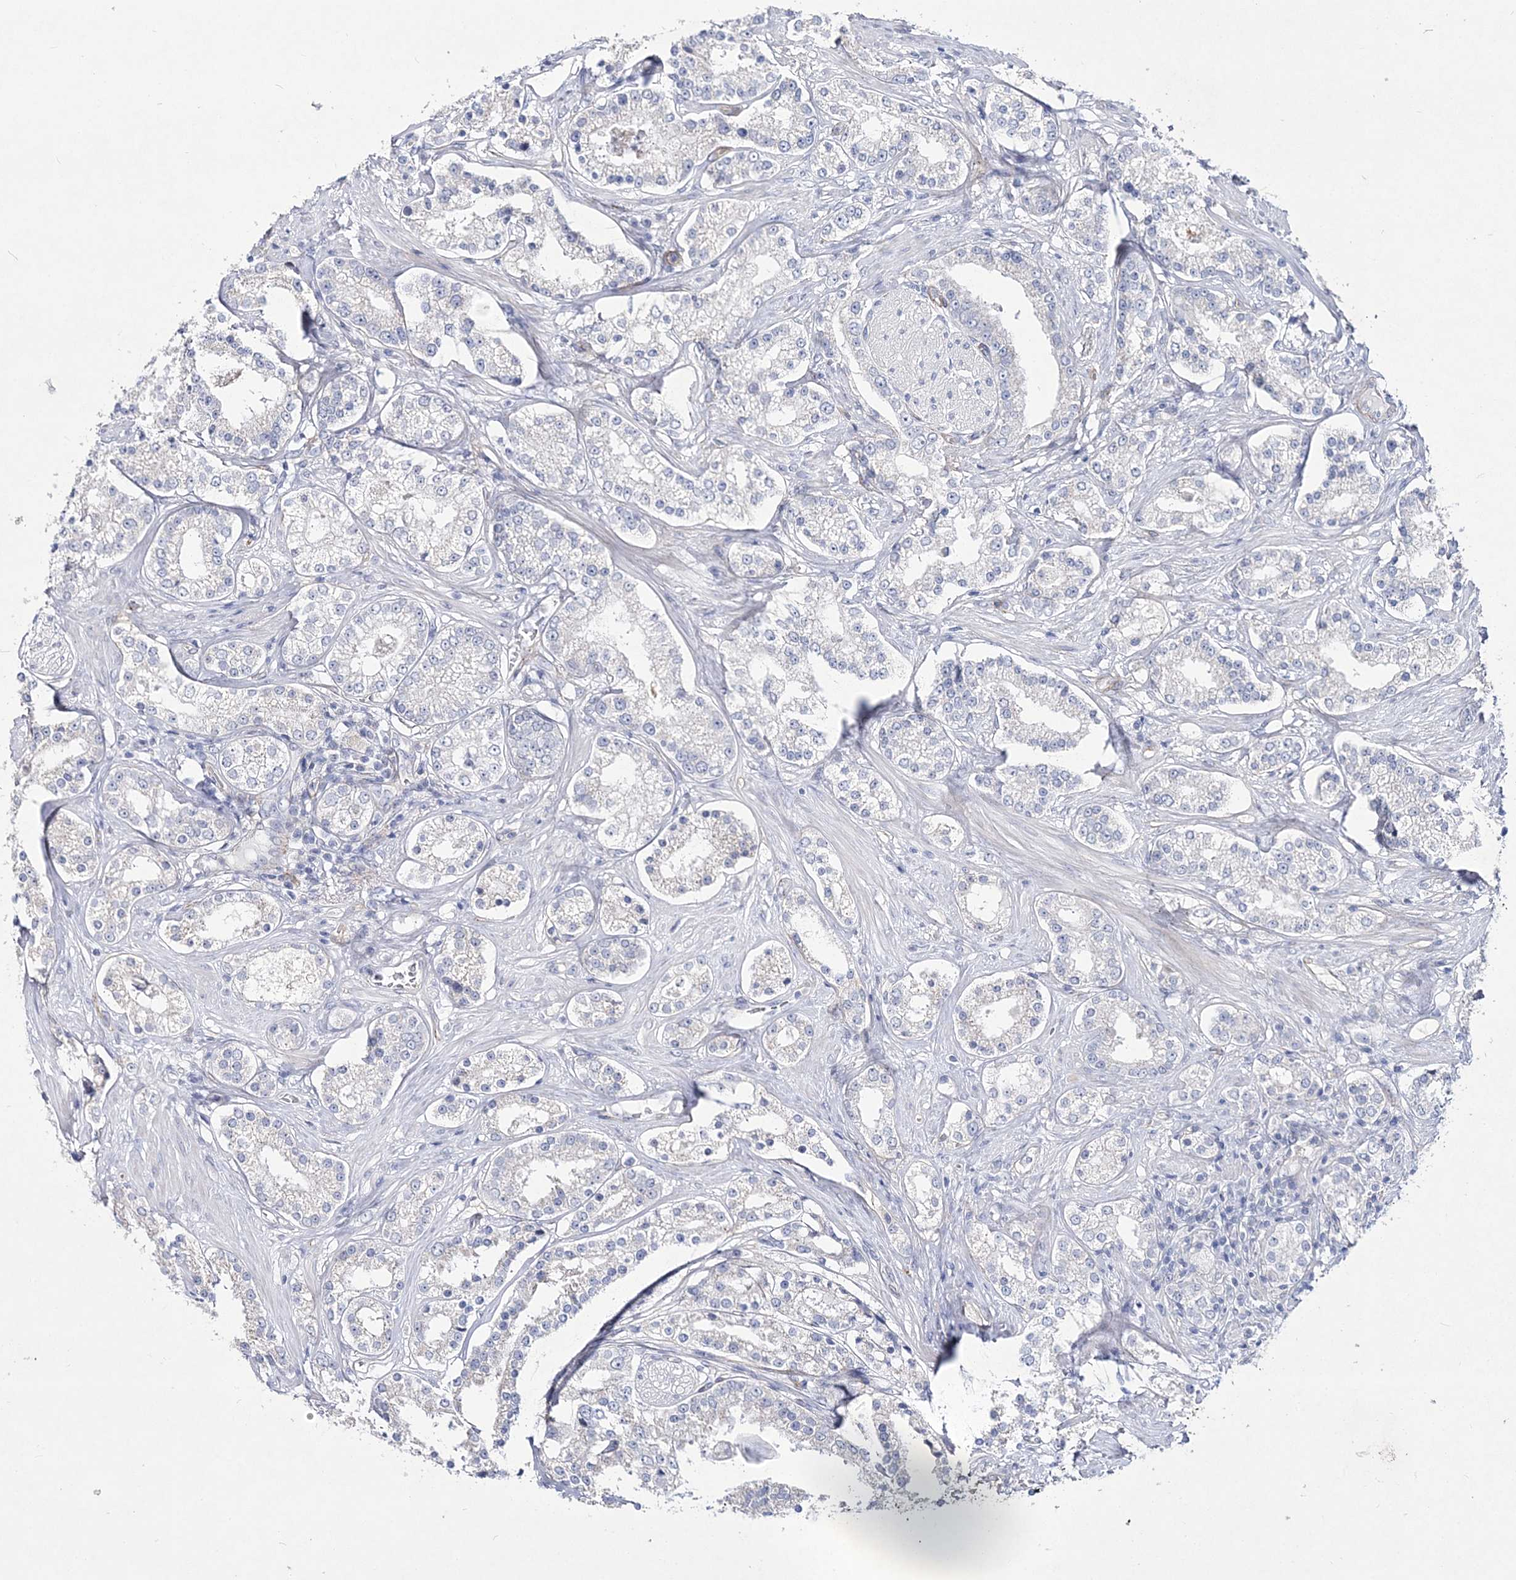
{"staining": {"intensity": "negative", "quantity": "none", "location": "none"}, "tissue": "prostate cancer", "cell_type": "Tumor cells", "image_type": "cancer", "snomed": [{"axis": "morphology", "description": "Normal tissue, NOS"}, {"axis": "morphology", "description": "Adenocarcinoma, High grade"}, {"axis": "topography", "description": "Prostate"}], "caption": "A high-resolution micrograph shows immunohistochemistry (IHC) staining of high-grade adenocarcinoma (prostate), which exhibits no significant expression in tumor cells.", "gene": "ANO1", "patient": {"sex": "male", "age": 83}}